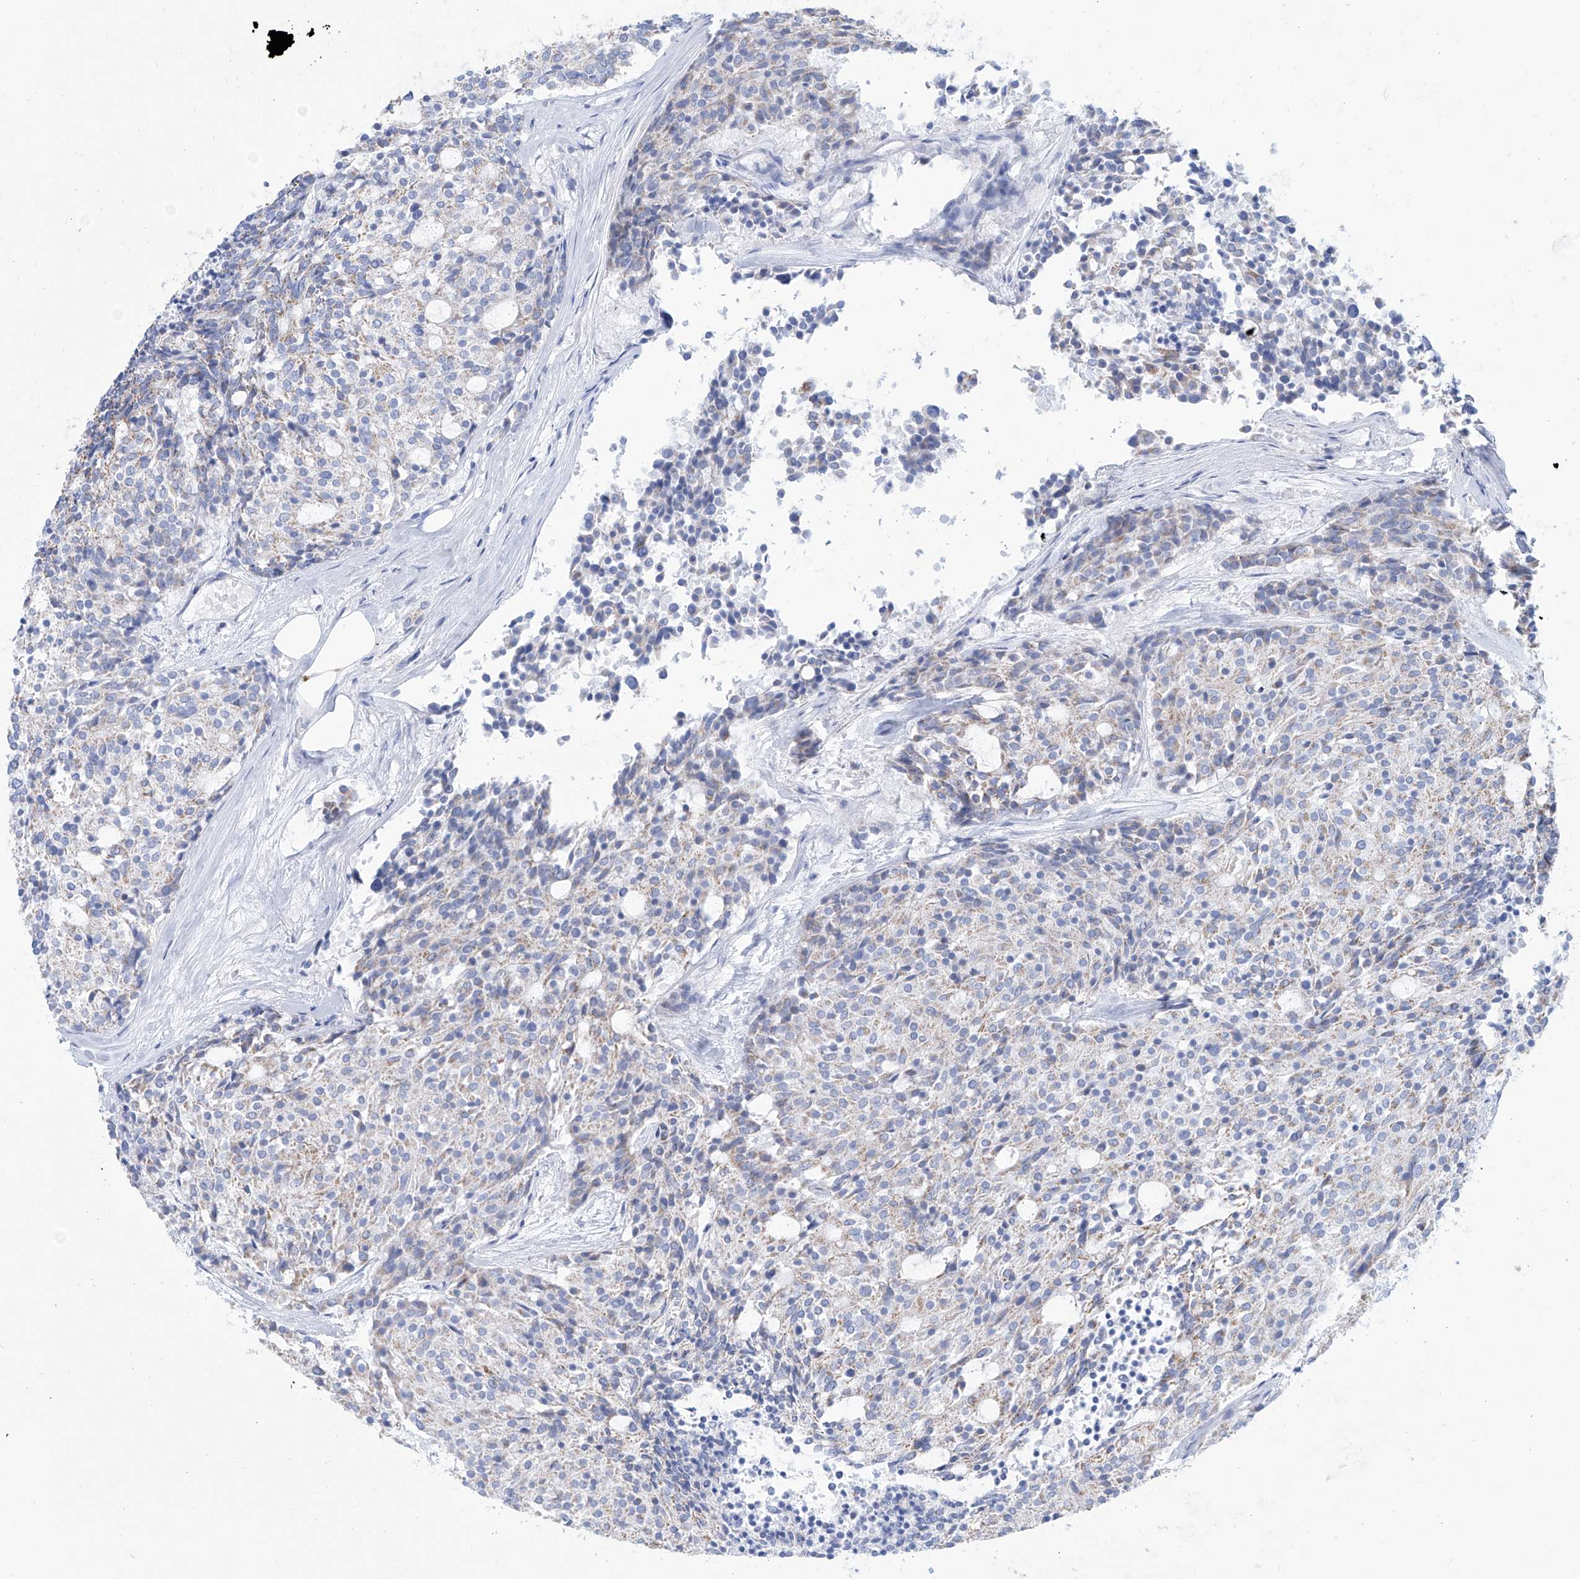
{"staining": {"intensity": "weak", "quantity": "<25%", "location": "cytoplasmic/membranous"}, "tissue": "carcinoid", "cell_type": "Tumor cells", "image_type": "cancer", "snomed": [{"axis": "morphology", "description": "Carcinoid, malignant, NOS"}, {"axis": "topography", "description": "Pancreas"}], "caption": "Tumor cells are negative for protein expression in human carcinoid. (DAB immunohistochemistry (IHC) visualized using brightfield microscopy, high magnification).", "gene": "ALDH6A1", "patient": {"sex": "female", "age": 54}}